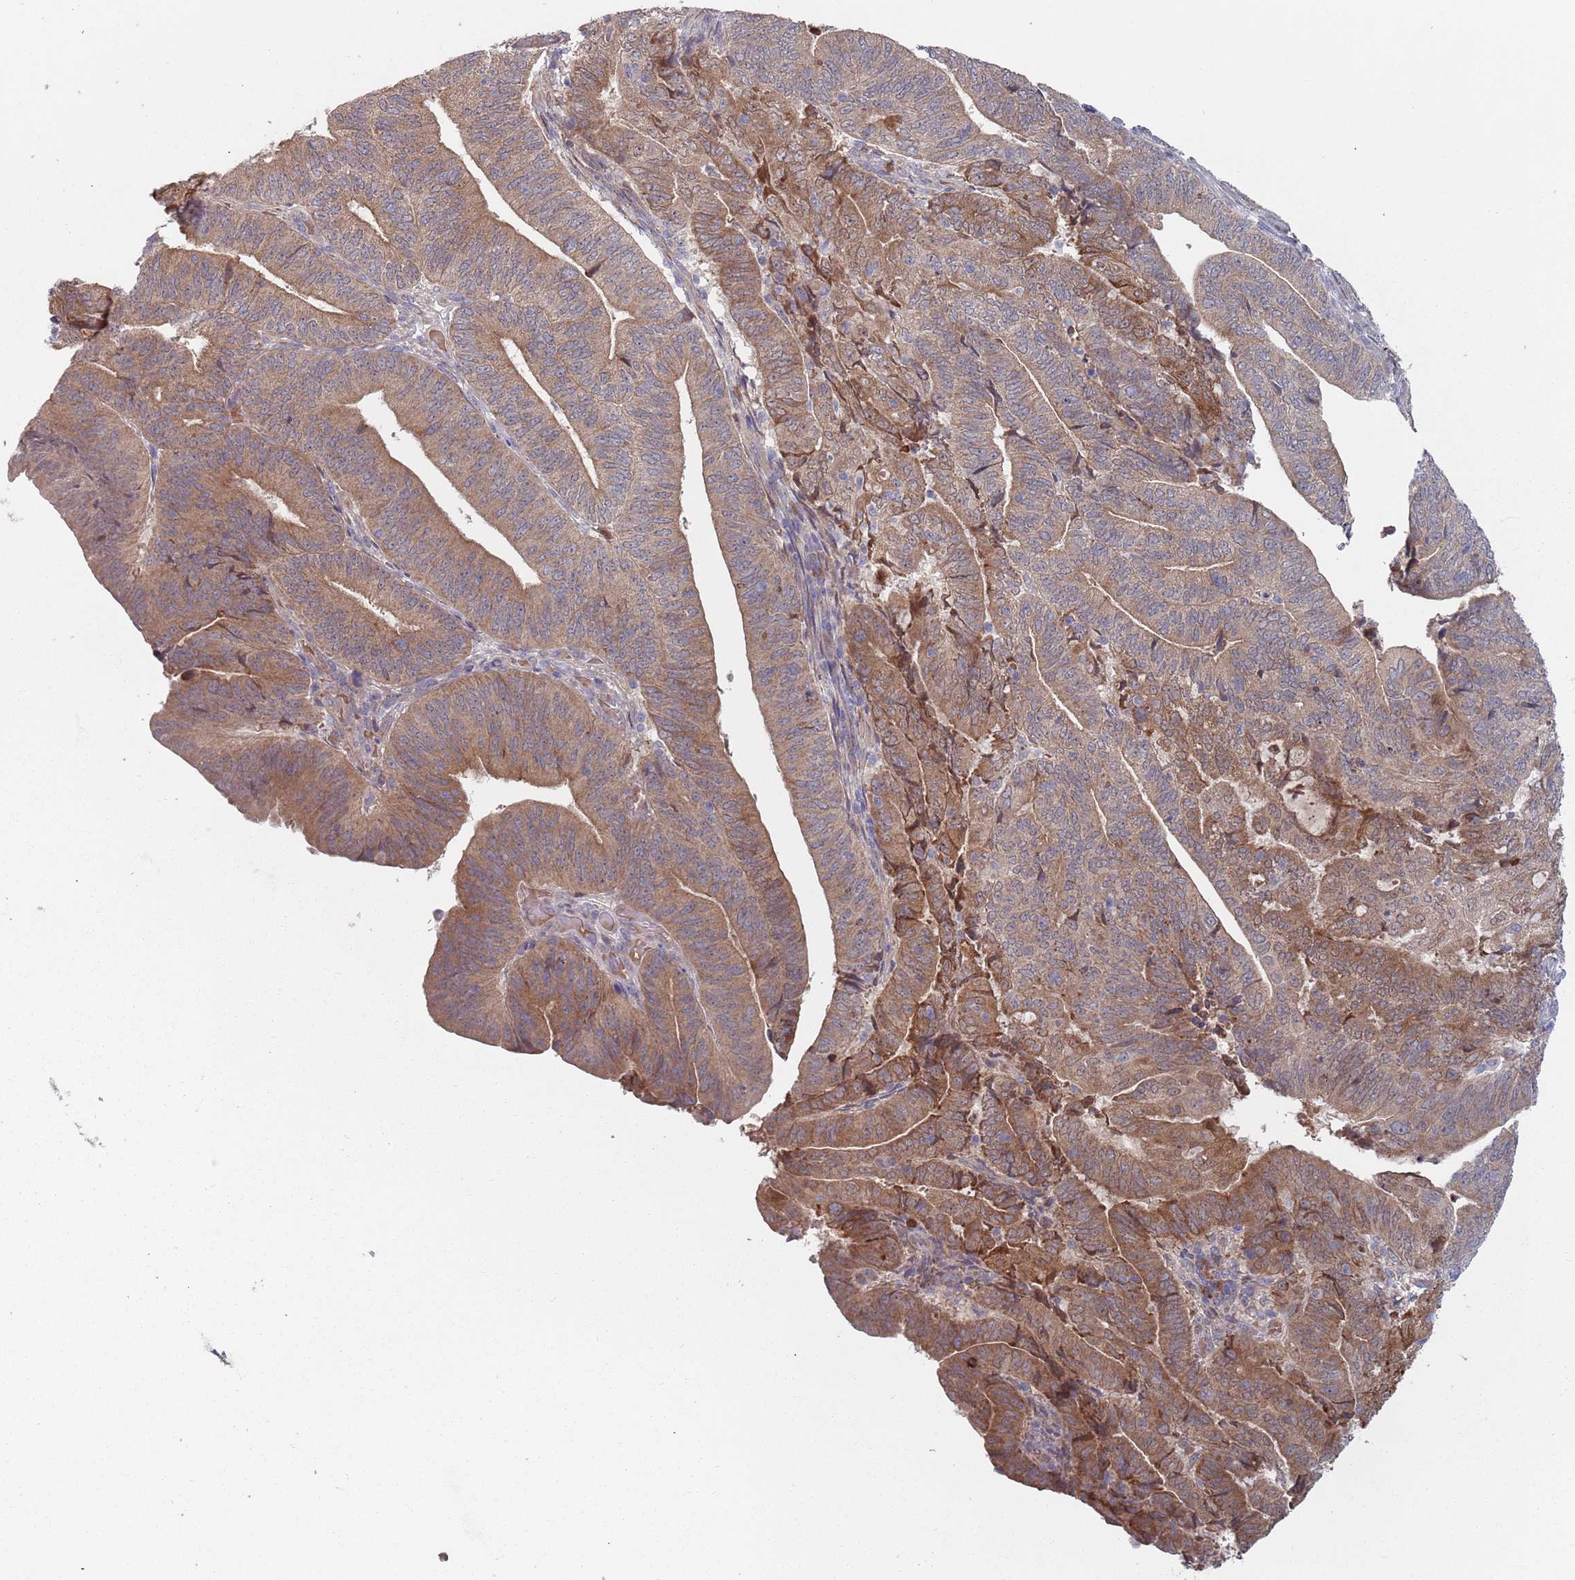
{"staining": {"intensity": "moderate", "quantity": ">75%", "location": "cytoplasmic/membranous"}, "tissue": "endometrial cancer", "cell_type": "Tumor cells", "image_type": "cancer", "snomed": [{"axis": "morphology", "description": "Adenocarcinoma, NOS"}, {"axis": "topography", "description": "Endometrium"}], "caption": "Protein expression analysis of endometrial adenocarcinoma reveals moderate cytoplasmic/membranous positivity in approximately >75% of tumor cells.", "gene": "ZNF140", "patient": {"sex": "female", "age": 70}}